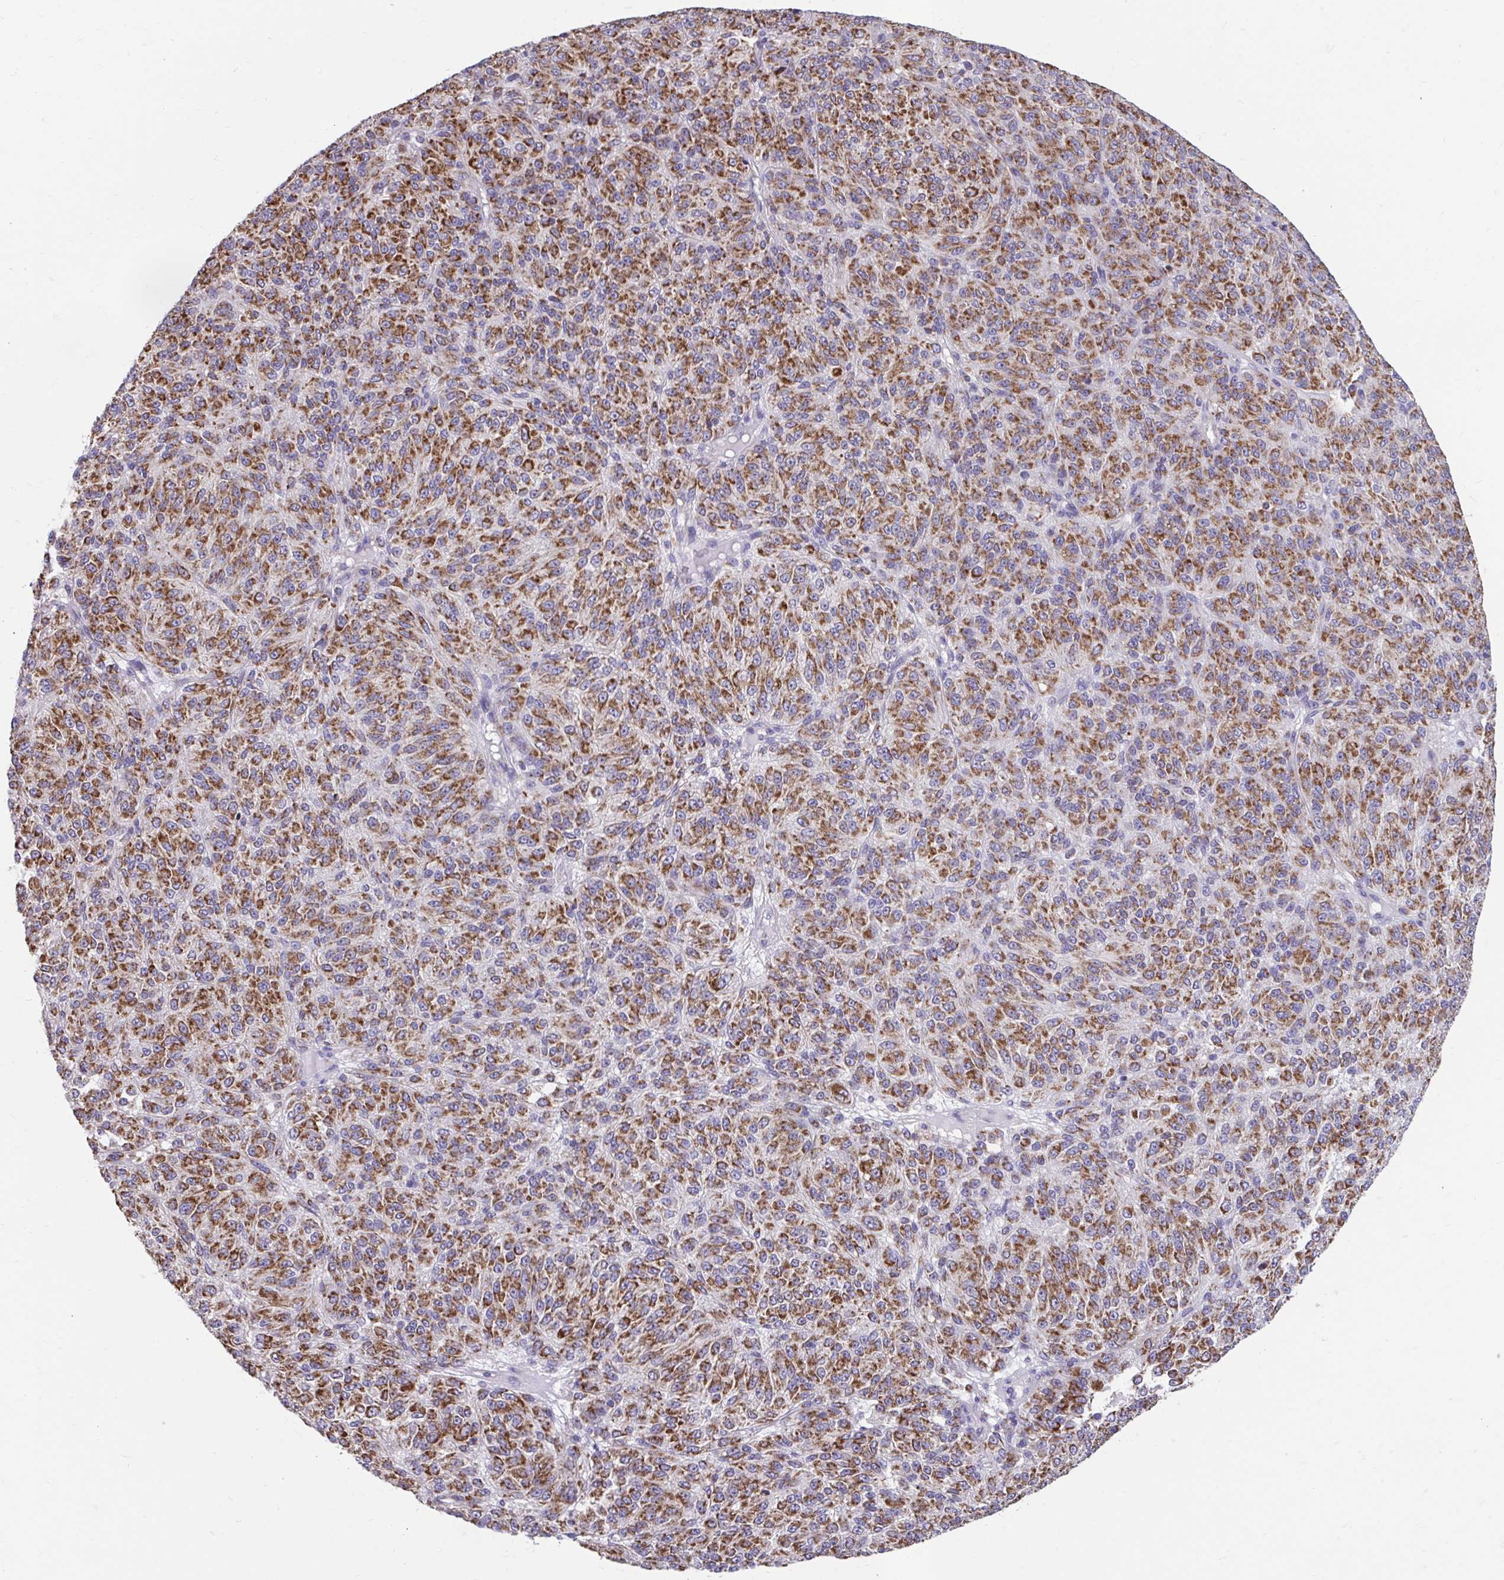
{"staining": {"intensity": "moderate", "quantity": ">75%", "location": "cytoplasmic/membranous"}, "tissue": "melanoma", "cell_type": "Tumor cells", "image_type": "cancer", "snomed": [{"axis": "morphology", "description": "Malignant melanoma, Metastatic site"}, {"axis": "topography", "description": "Brain"}], "caption": "Protein expression by IHC reveals moderate cytoplasmic/membranous staining in approximately >75% of tumor cells in melanoma. The staining was performed using DAB (3,3'-diaminobenzidine) to visualize the protein expression in brown, while the nuclei were stained in blue with hematoxylin (Magnification: 20x).", "gene": "LINGO4", "patient": {"sex": "female", "age": 56}}